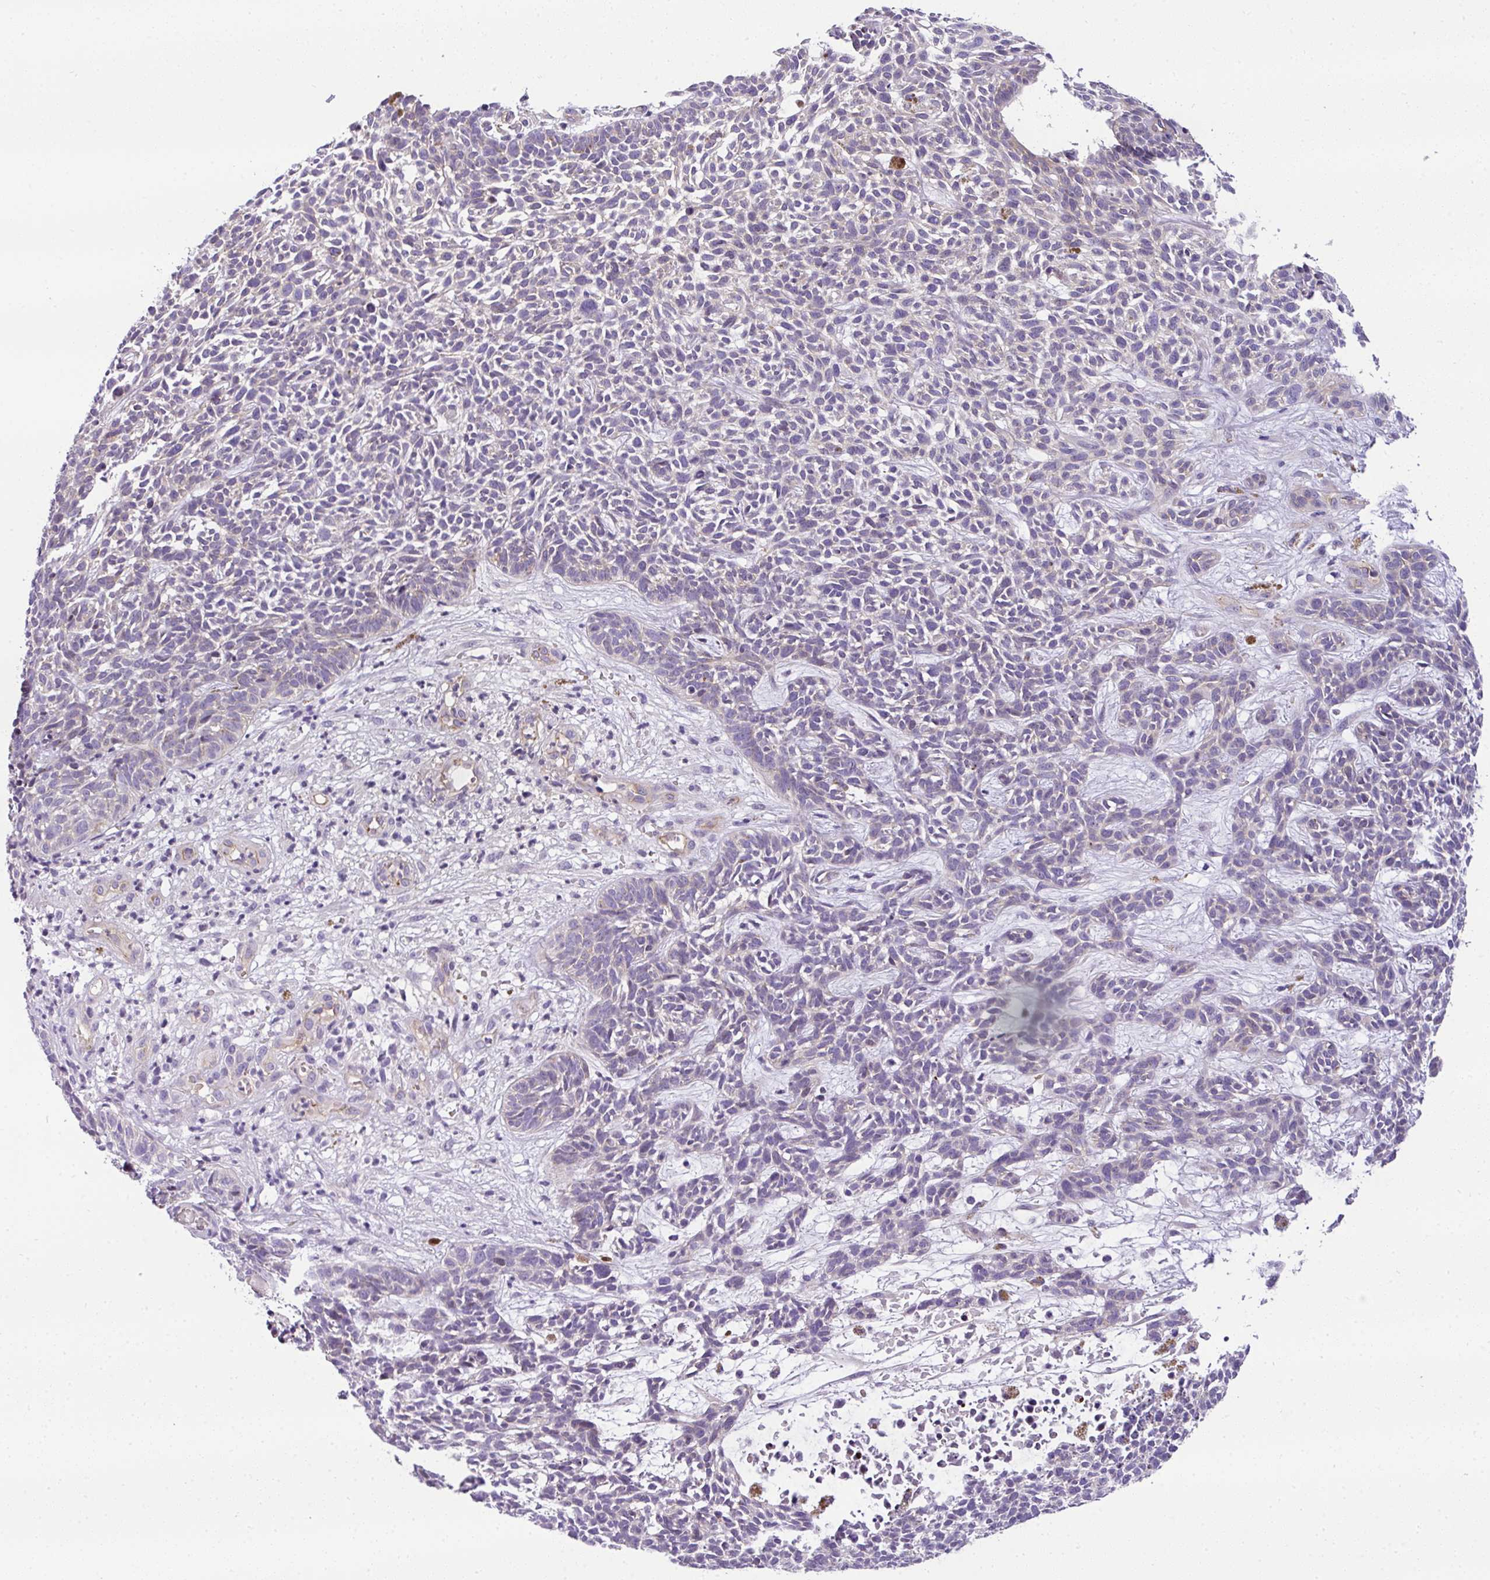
{"staining": {"intensity": "negative", "quantity": "none", "location": "none"}, "tissue": "skin cancer", "cell_type": "Tumor cells", "image_type": "cancer", "snomed": [{"axis": "morphology", "description": "Basal cell carcinoma"}, {"axis": "topography", "description": "Skin"}], "caption": "Tumor cells show no significant expression in skin cancer. The staining is performed using DAB brown chromogen with nuclei counter-stained in using hematoxylin.", "gene": "OR11H4", "patient": {"sex": "female", "age": 84}}